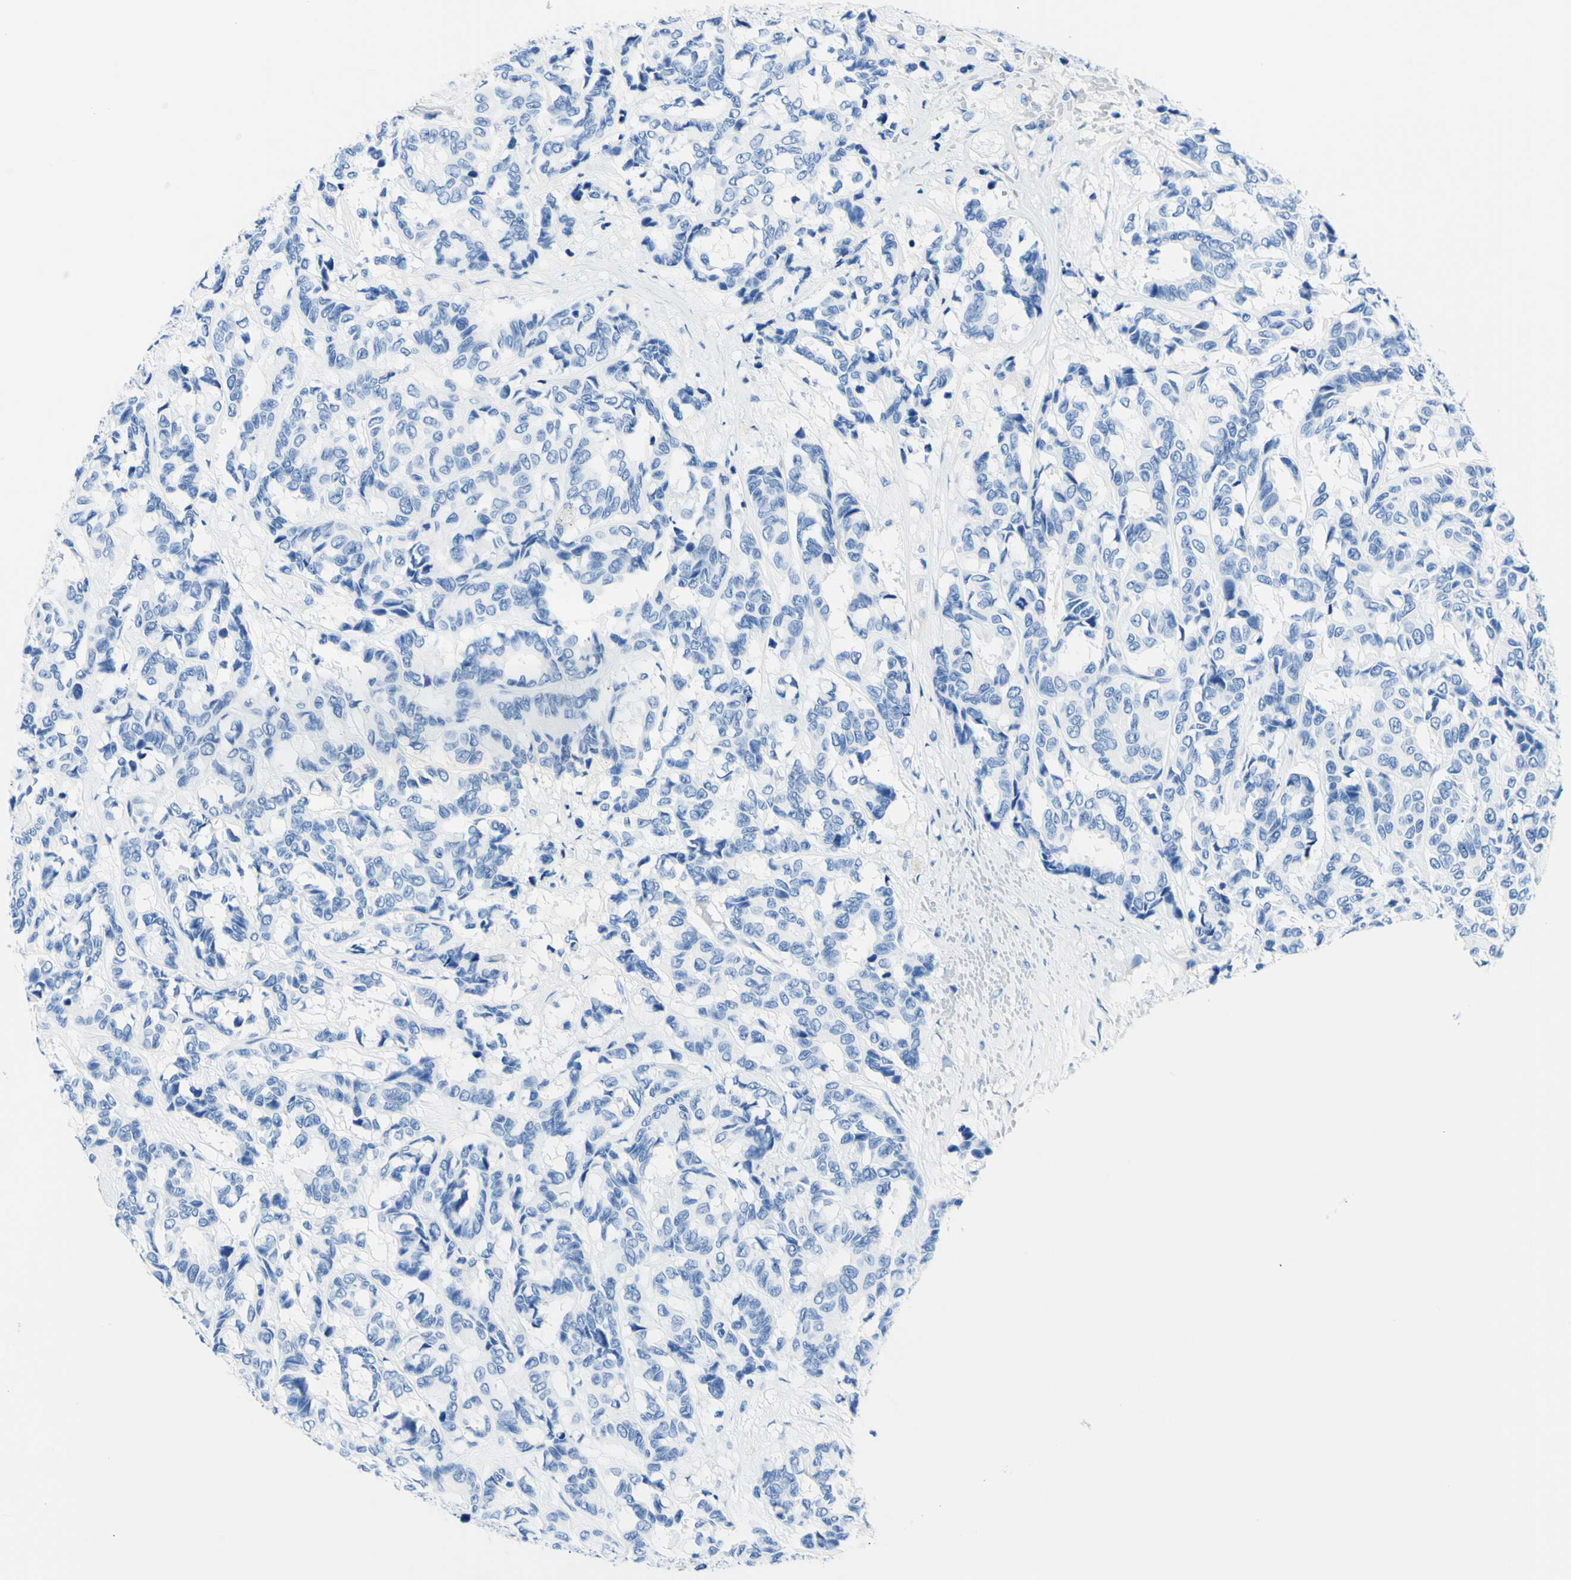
{"staining": {"intensity": "negative", "quantity": "none", "location": "none"}, "tissue": "breast cancer", "cell_type": "Tumor cells", "image_type": "cancer", "snomed": [{"axis": "morphology", "description": "Duct carcinoma"}, {"axis": "topography", "description": "Breast"}], "caption": "Tumor cells show no significant protein expression in breast cancer.", "gene": "MYH2", "patient": {"sex": "female", "age": 87}}